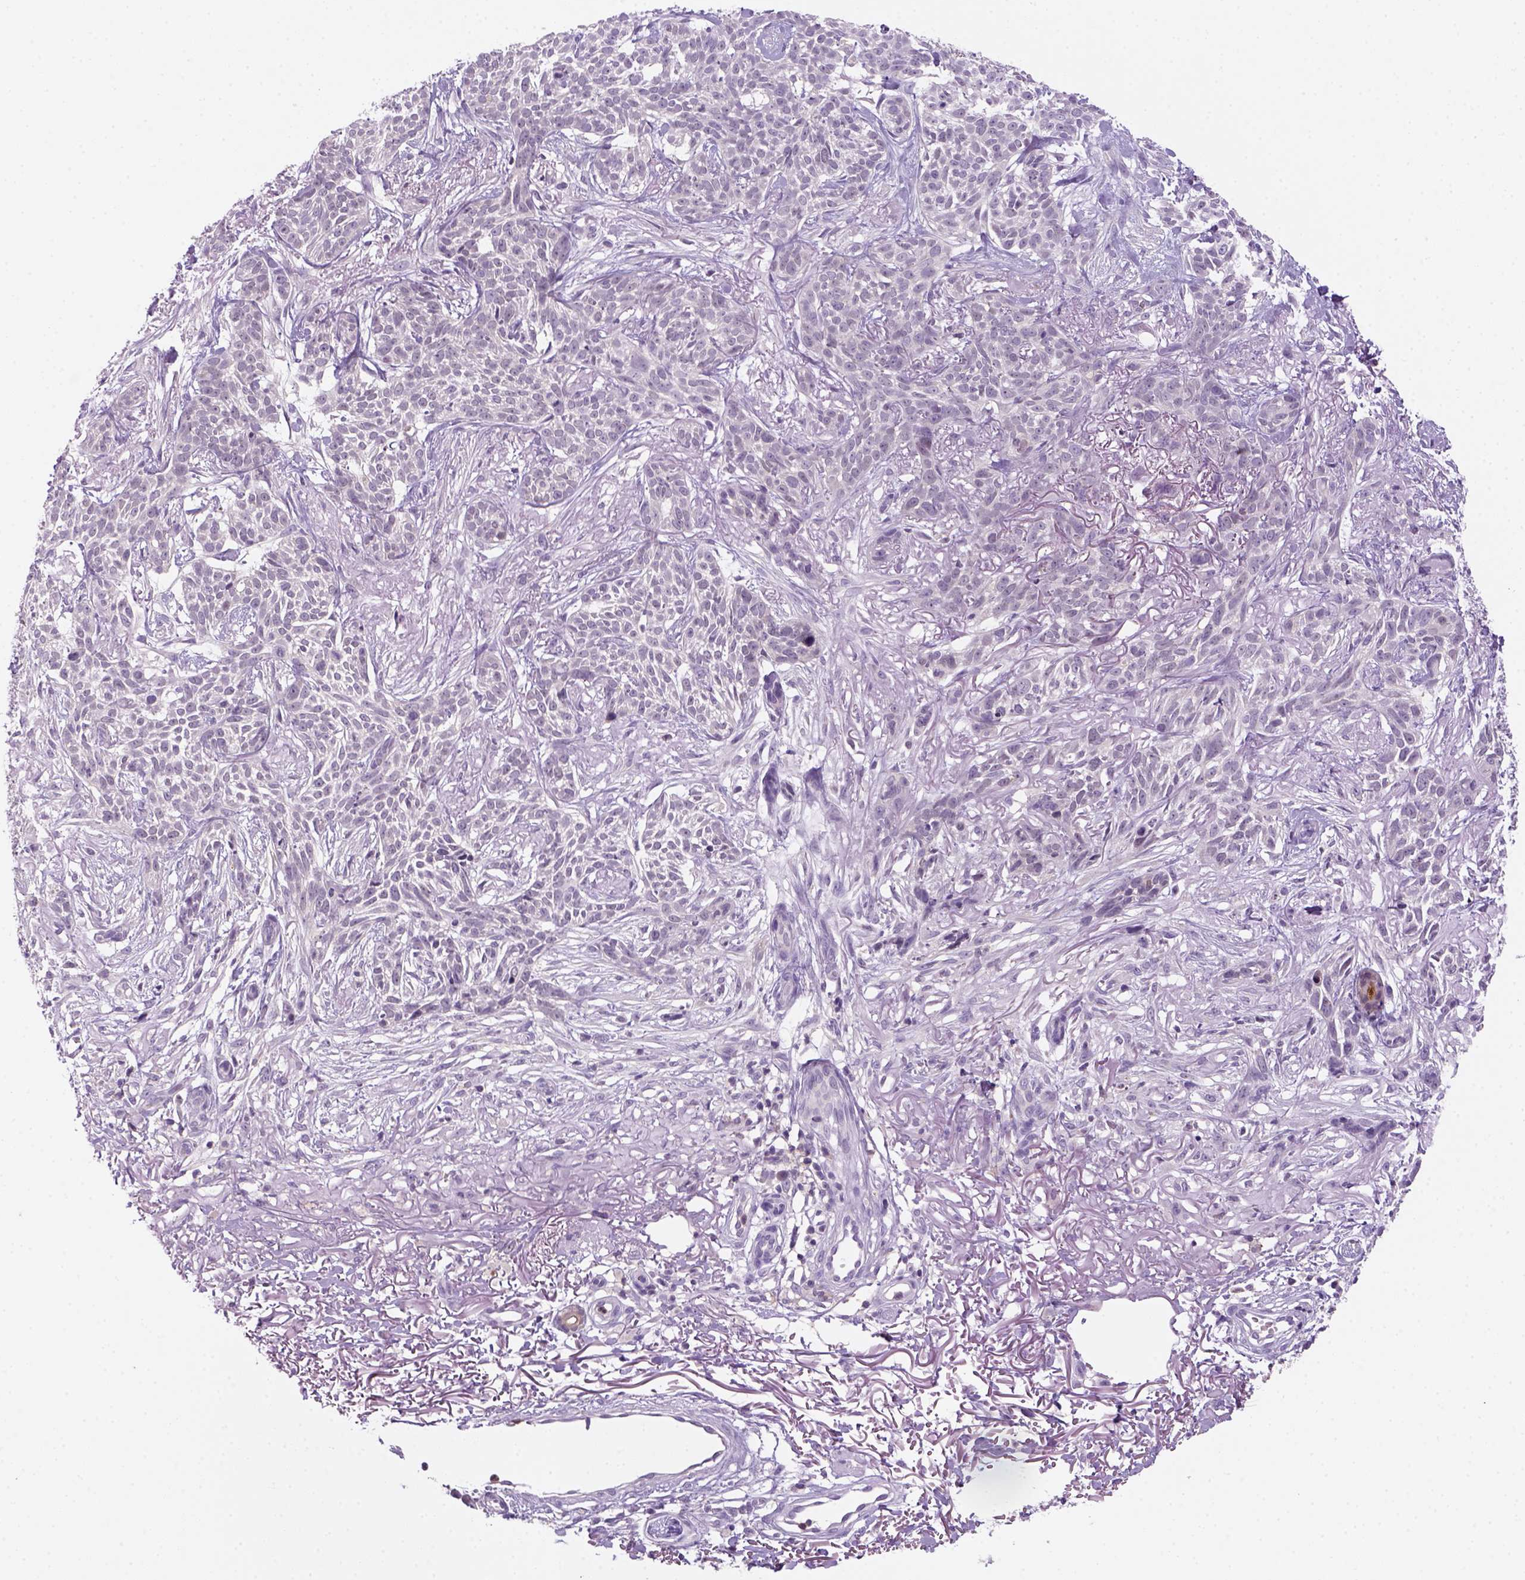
{"staining": {"intensity": "negative", "quantity": "none", "location": "none"}, "tissue": "skin cancer", "cell_type": "Tumor cells", "image_type": "cancer", "snomed": [{"axis": "morphology", "description": "Basal cell carcinoma"}, {"axis": "topography", "description": "Skin"}], "caption": "An immunohistochemistry (IHC) micrograph of skin cancer (basal cell carcinoma) is shown. There is no staining in tumor cells of skin cancer (basal cell carcinoma).", "gene": "GOT1", "patient": {"sex": "male", "age": 74}}